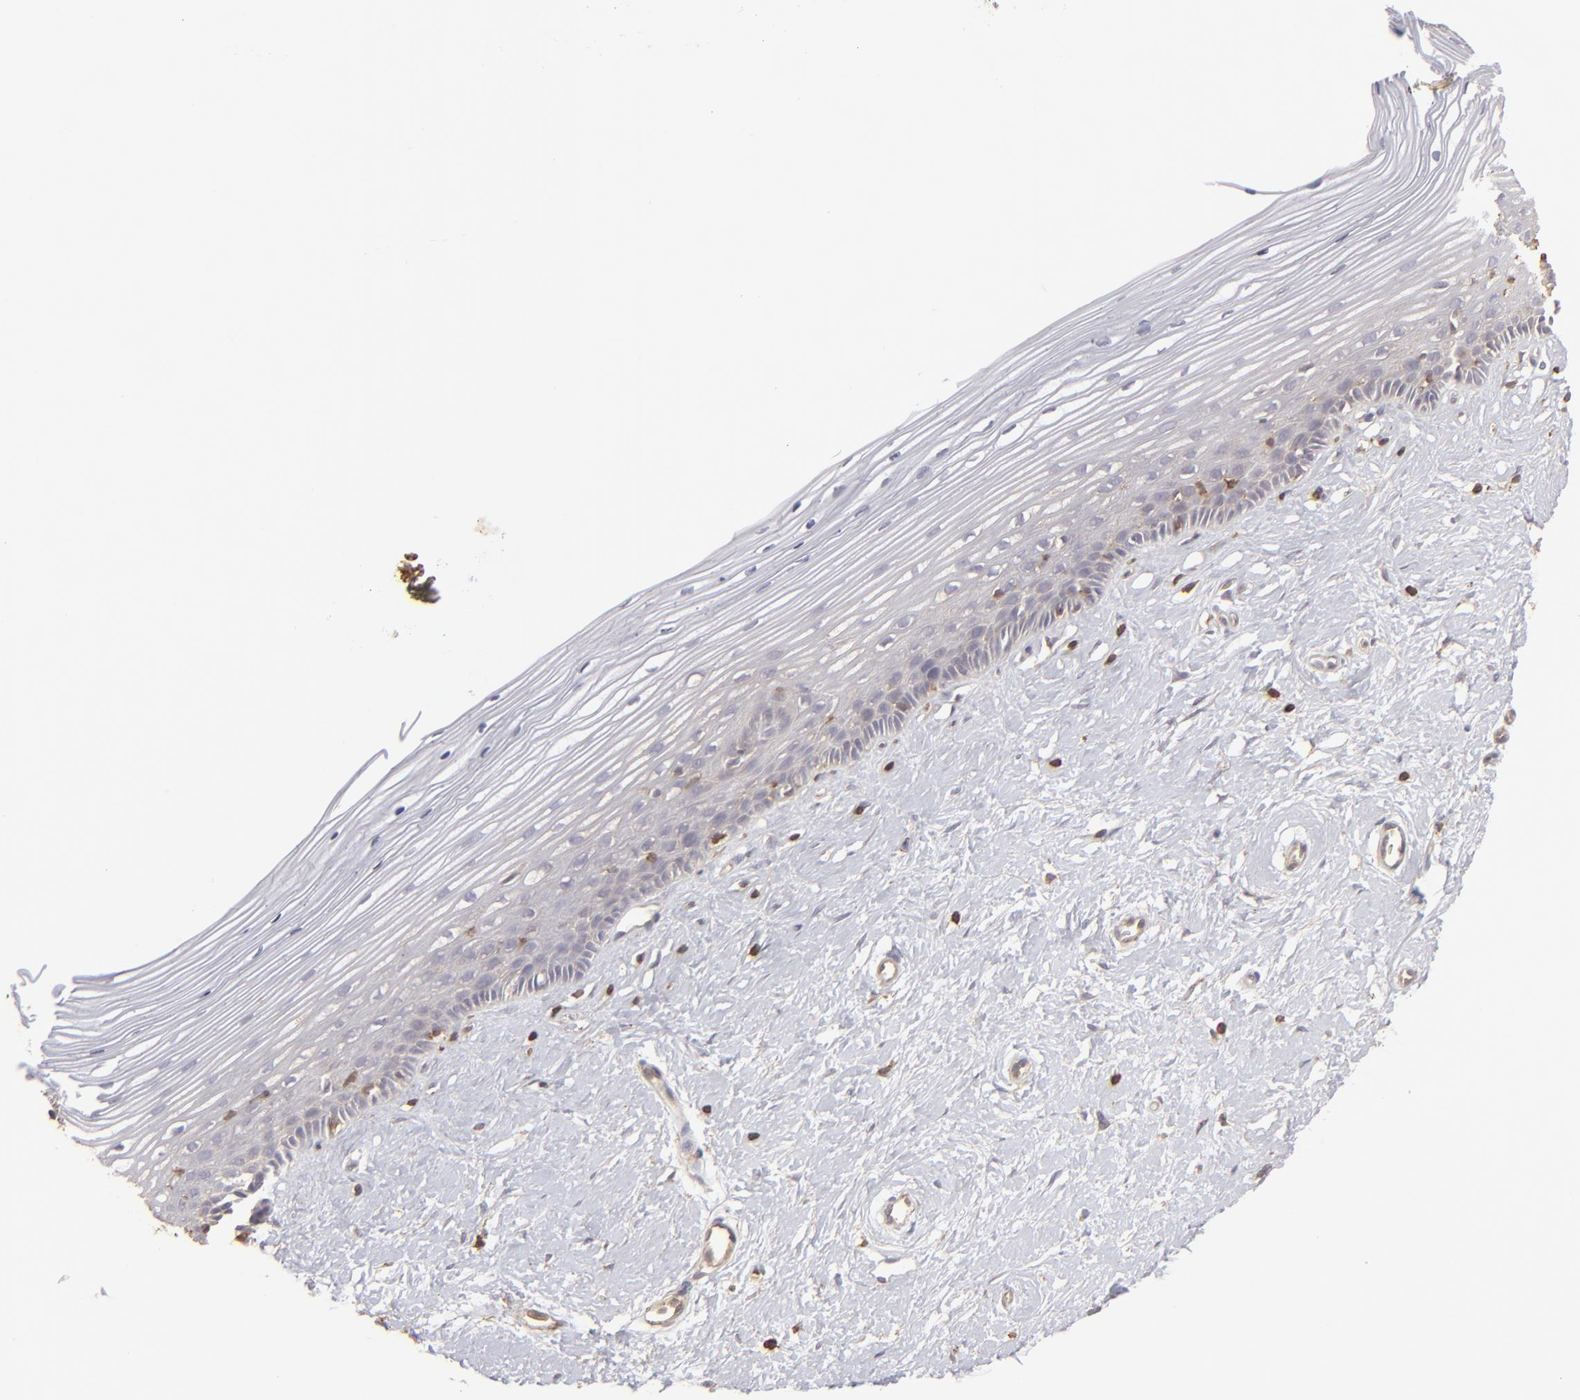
{"staining": {"intensity": "weak", "quantity": ">75%", "location": "cytoplasmic/membranous"}, "tissue": "cervix", "cell_type": "Glandular cells", "image_type": "normal", "snomed": [{"axis": "morphology", "description": "Normal tissue, NOS"}, {"axis": "topography", "description": "Cervix"}], "caption": "Cervix stained with immunohistochemistry (IHC) exhibits weak cytoplasmic/membranous staining in about >75% of glandular cells.", "gene": "ACTB", "patient": {"sex": "female", "age": 40}}